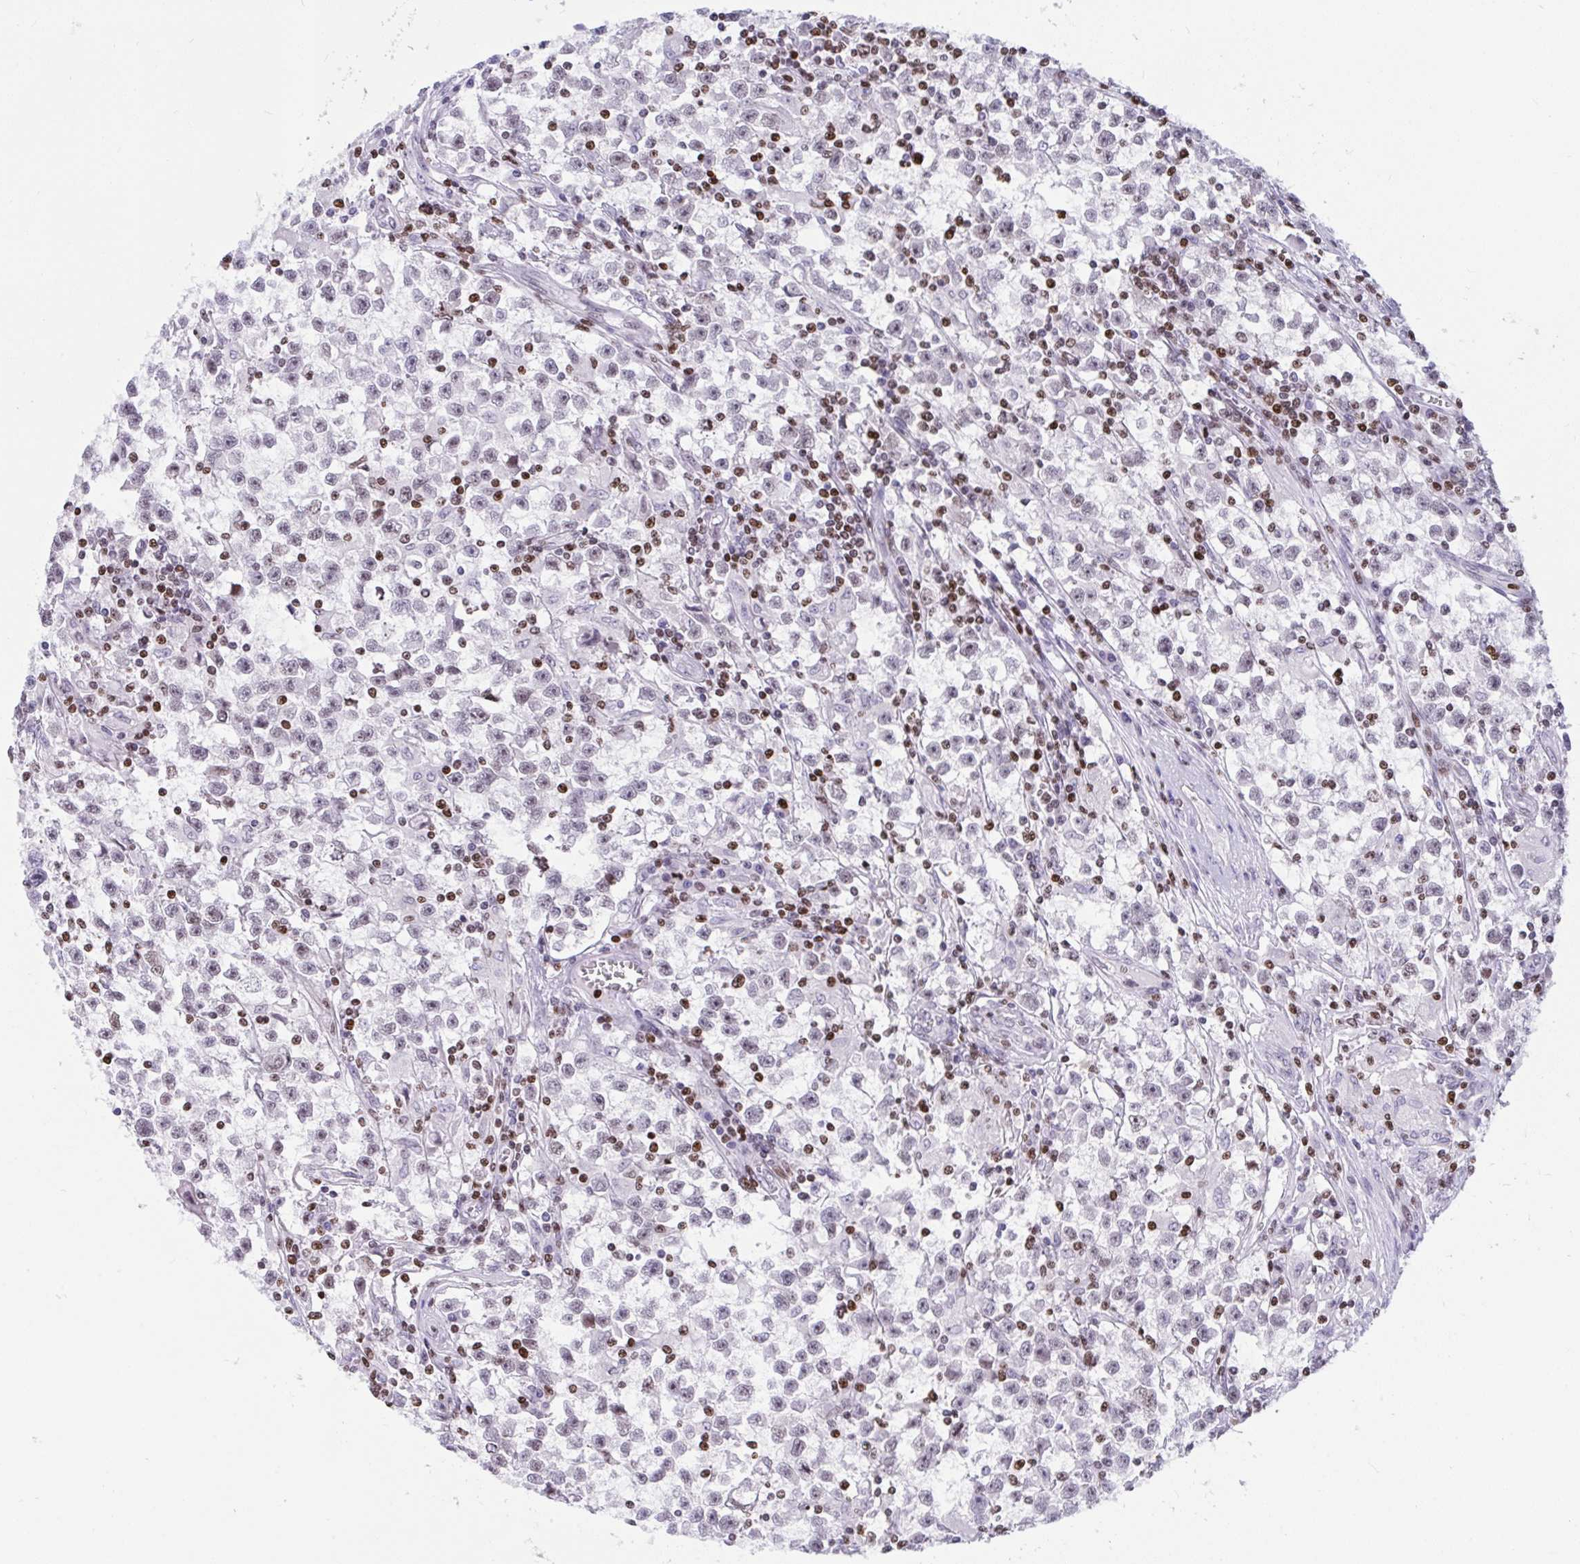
{"staining": {"intensity": "weak", "quantity": "<25%", "location": "nuclear"}, "tissue": "testis cancer", "cell_type": "Tumor cells", "image_type": "cancer", "snomed": [{"axis": "morphology", "description": "Seminoma, NOS"}, {"axis": "topography", "description": "Testis"}], "caption": "DAB (3,3'-diaminobenzidine) immunohistochemical staining of human testis seminoma reveals no significant positivity in tumor cells.", "gene": "HMGB2", "patient": {"sex": "male", "age": 31}}